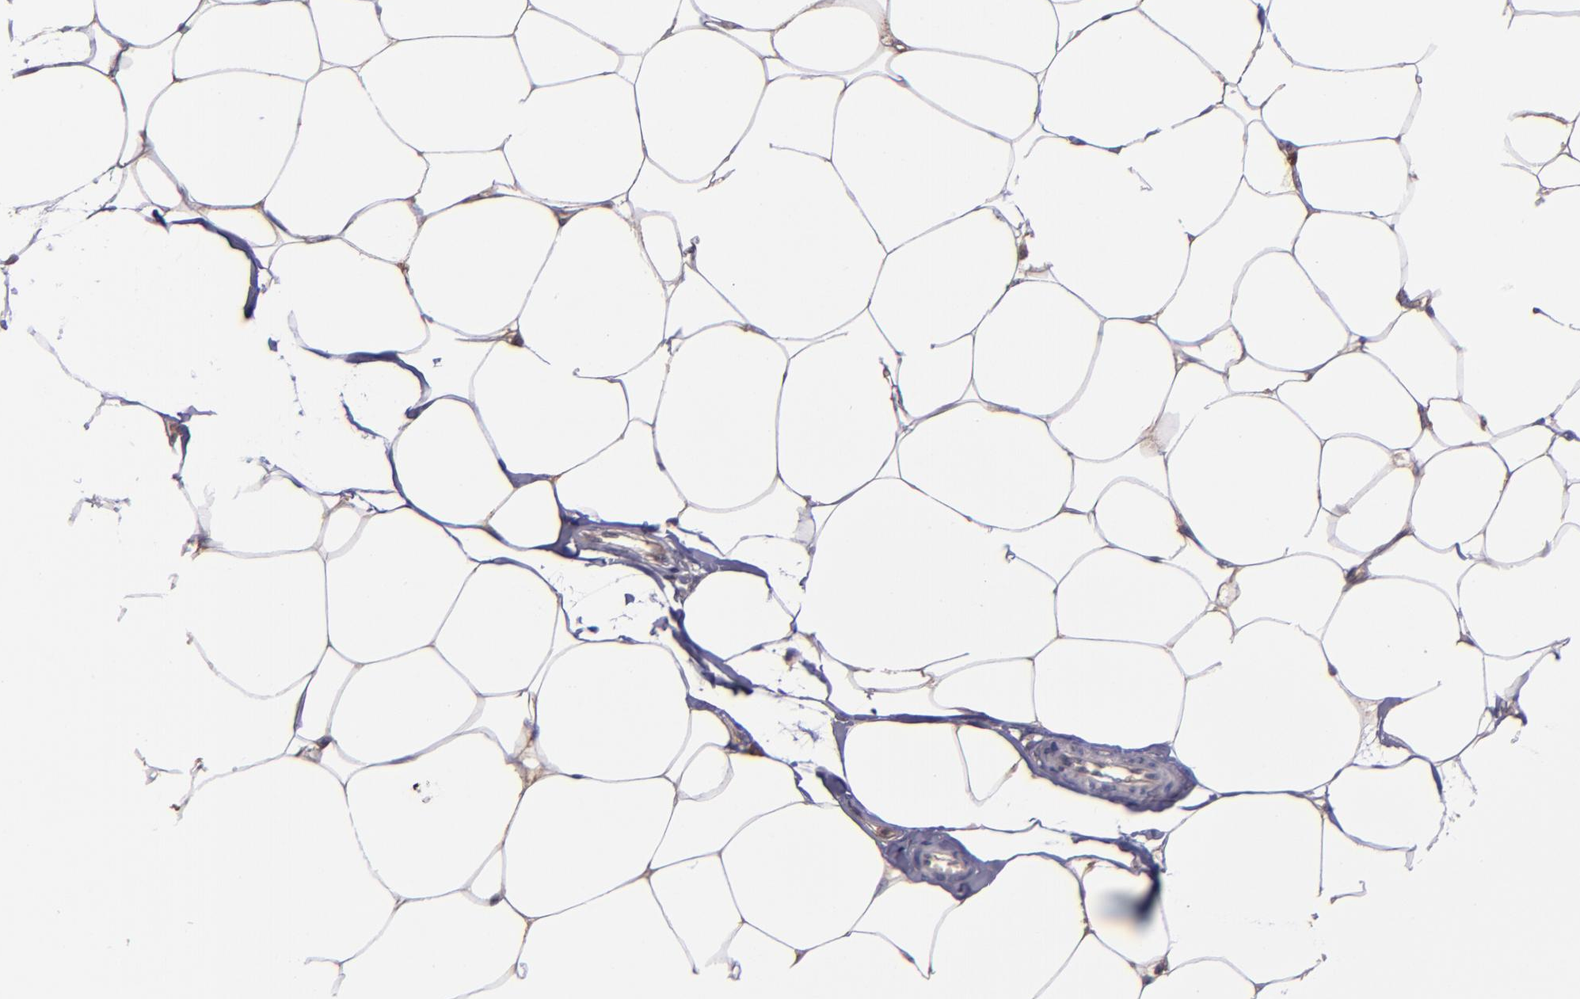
{"staining": {"intensity": "weak", "quantity": "<25%", "location": "cytoplasmic/membranous"}, "tissue": "adipose tissue", "cell_type": "Adipocytes", "image_type": "normal", "snomed": [{"axis": "morphology", "description": "Normal tissue, NOS"}, {"axis": "morphology", "description": "Adenocarcinoma, NOS"}, {"axis": "topography", "description": "Colon"}, {"axis": "topography", "description": "Peripheral nerve tissue"}], "caption": "There is no significant expression in adipocytes of adipose tissue. (DAB immunohistochemistry (IHC), high magnification).", "gene": "CARS1", "patient": {"sex": "male", "age": 14}}